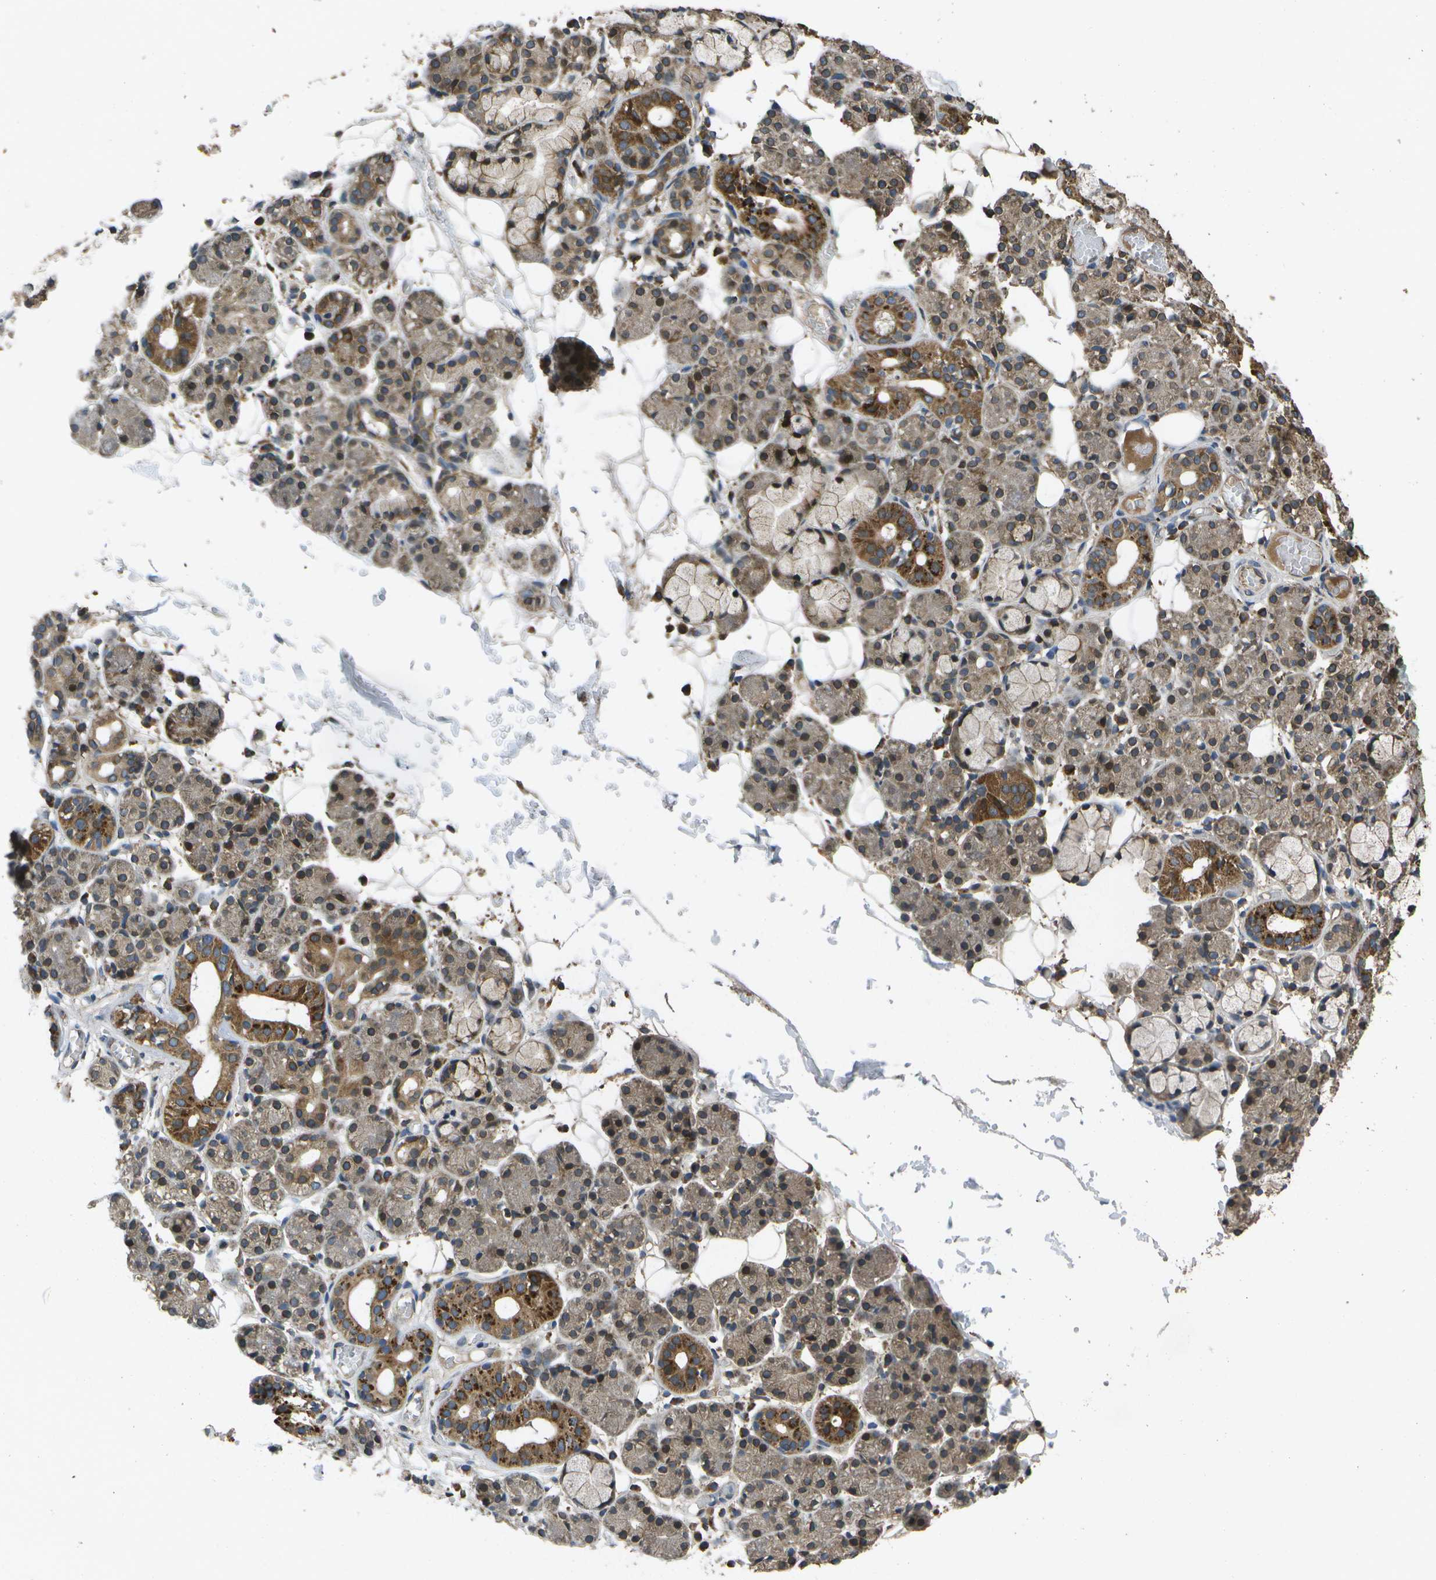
{"staining": {"intensity": "moderate", "quantity": "25%-75%", "location": "cytoplasmic/membranous"}, "tissue": "salivary gland", "cell_type": "Glandular cells", "image_type": "normal", "snomed": [{"axis": "morphology", "description": "Normal tissue, NOS"}, {"axis": "topography", "description": "Salivary gland"}], "caption": "IHC of normal human salivary gland displays medium levels of moderate cytoplasmic/membranous expression in about 25%-75% of glandular cells.", "gene": "HFE", "patient": {"sex": "male", "age": 63}}